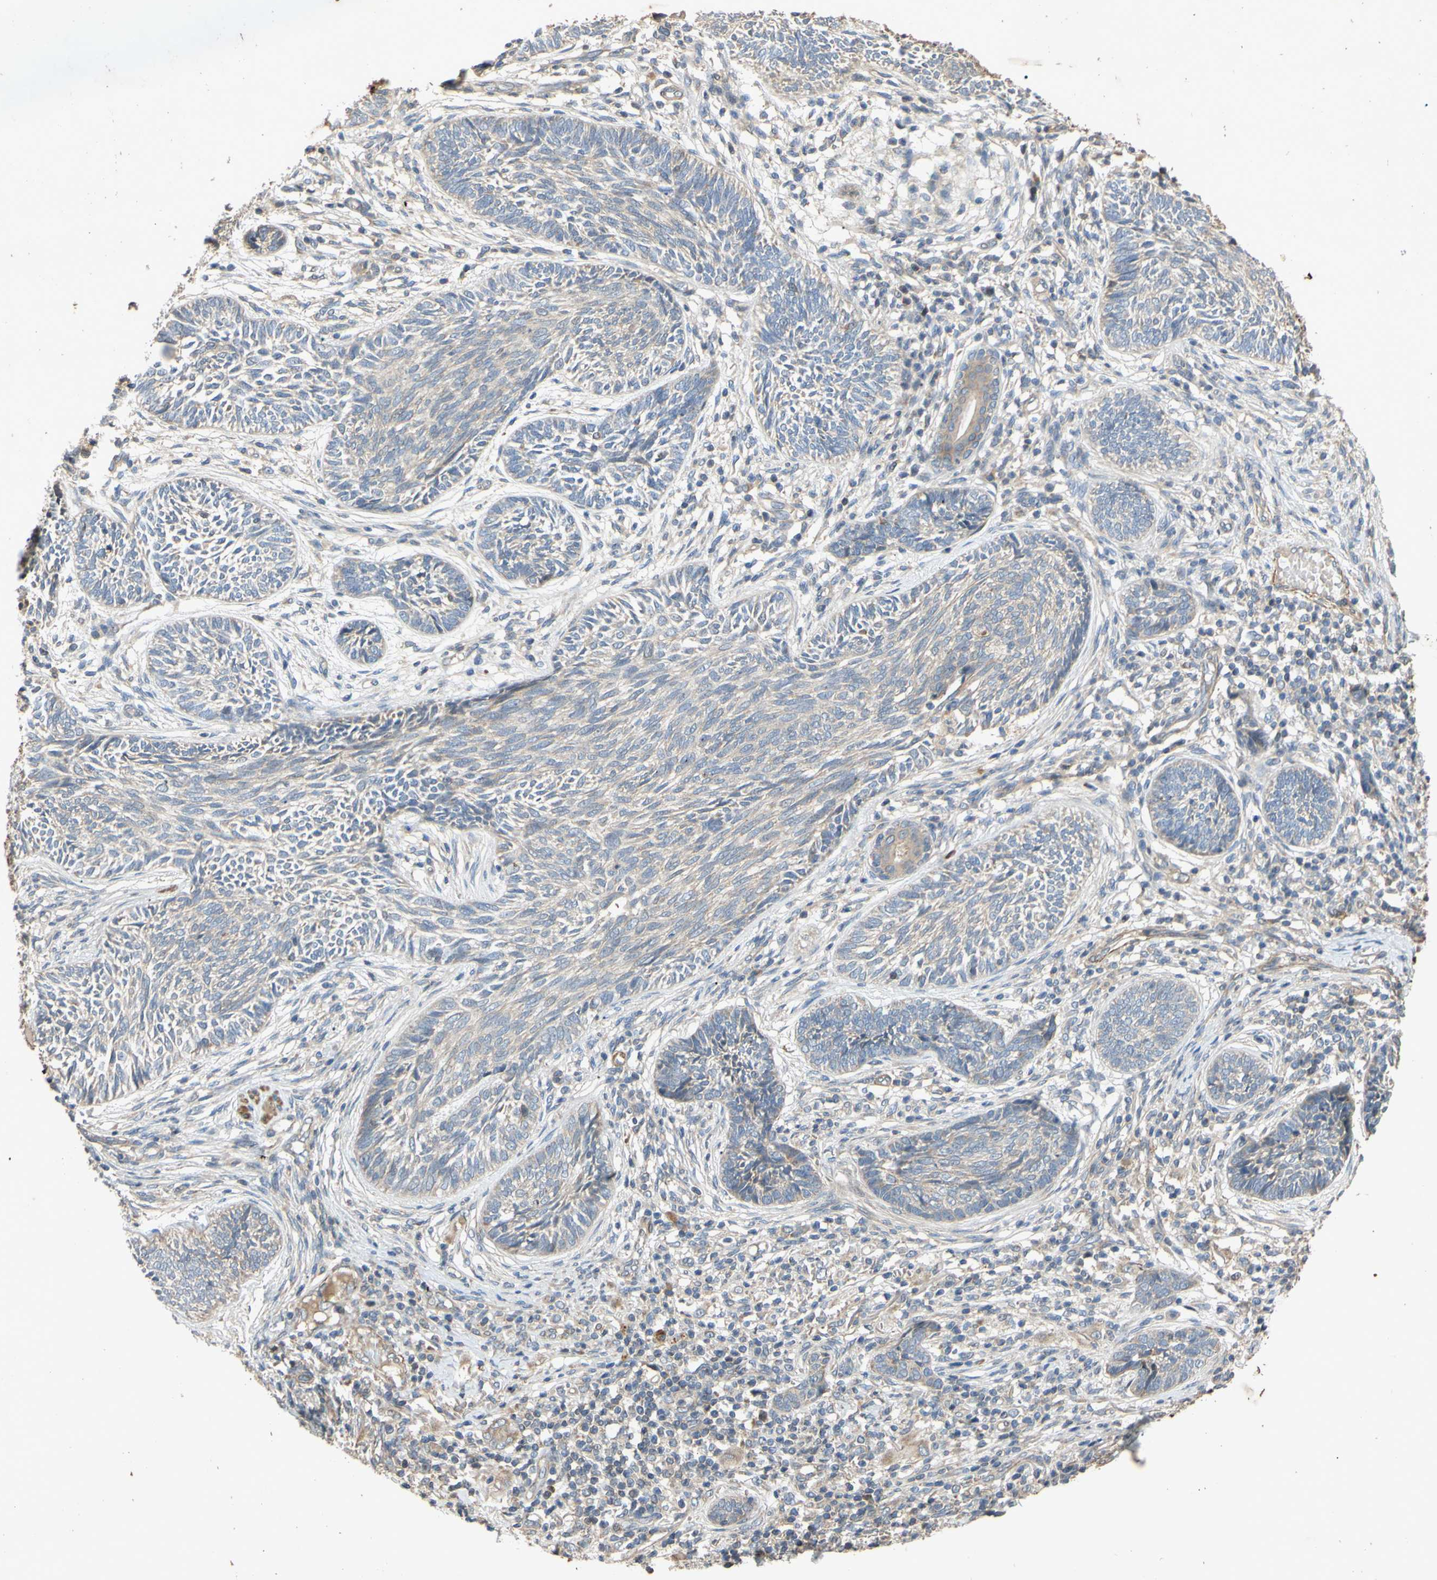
{"staining": {"intensity": "weak", "quantity": "<25%", "location": "cytoplasmic/membranous"}, "tissue": "skin cancer", "cell_type": "Tumor cells", "image_type": "cancer", "snomed": [{"axis": "morphology", "description": "Papilloma, NOS"}, {"axis": "morphology", "description": "Basal cell carcinoma"}, {"axis": "topography", "description": "Skin"}], "caption": "This is an immunohistochemistry (IHC) micrograph of skin papilloma. There is no expression in tumor cells.", "gene": "PARD6A", "patient": {"sex": "male", "age": 87}}